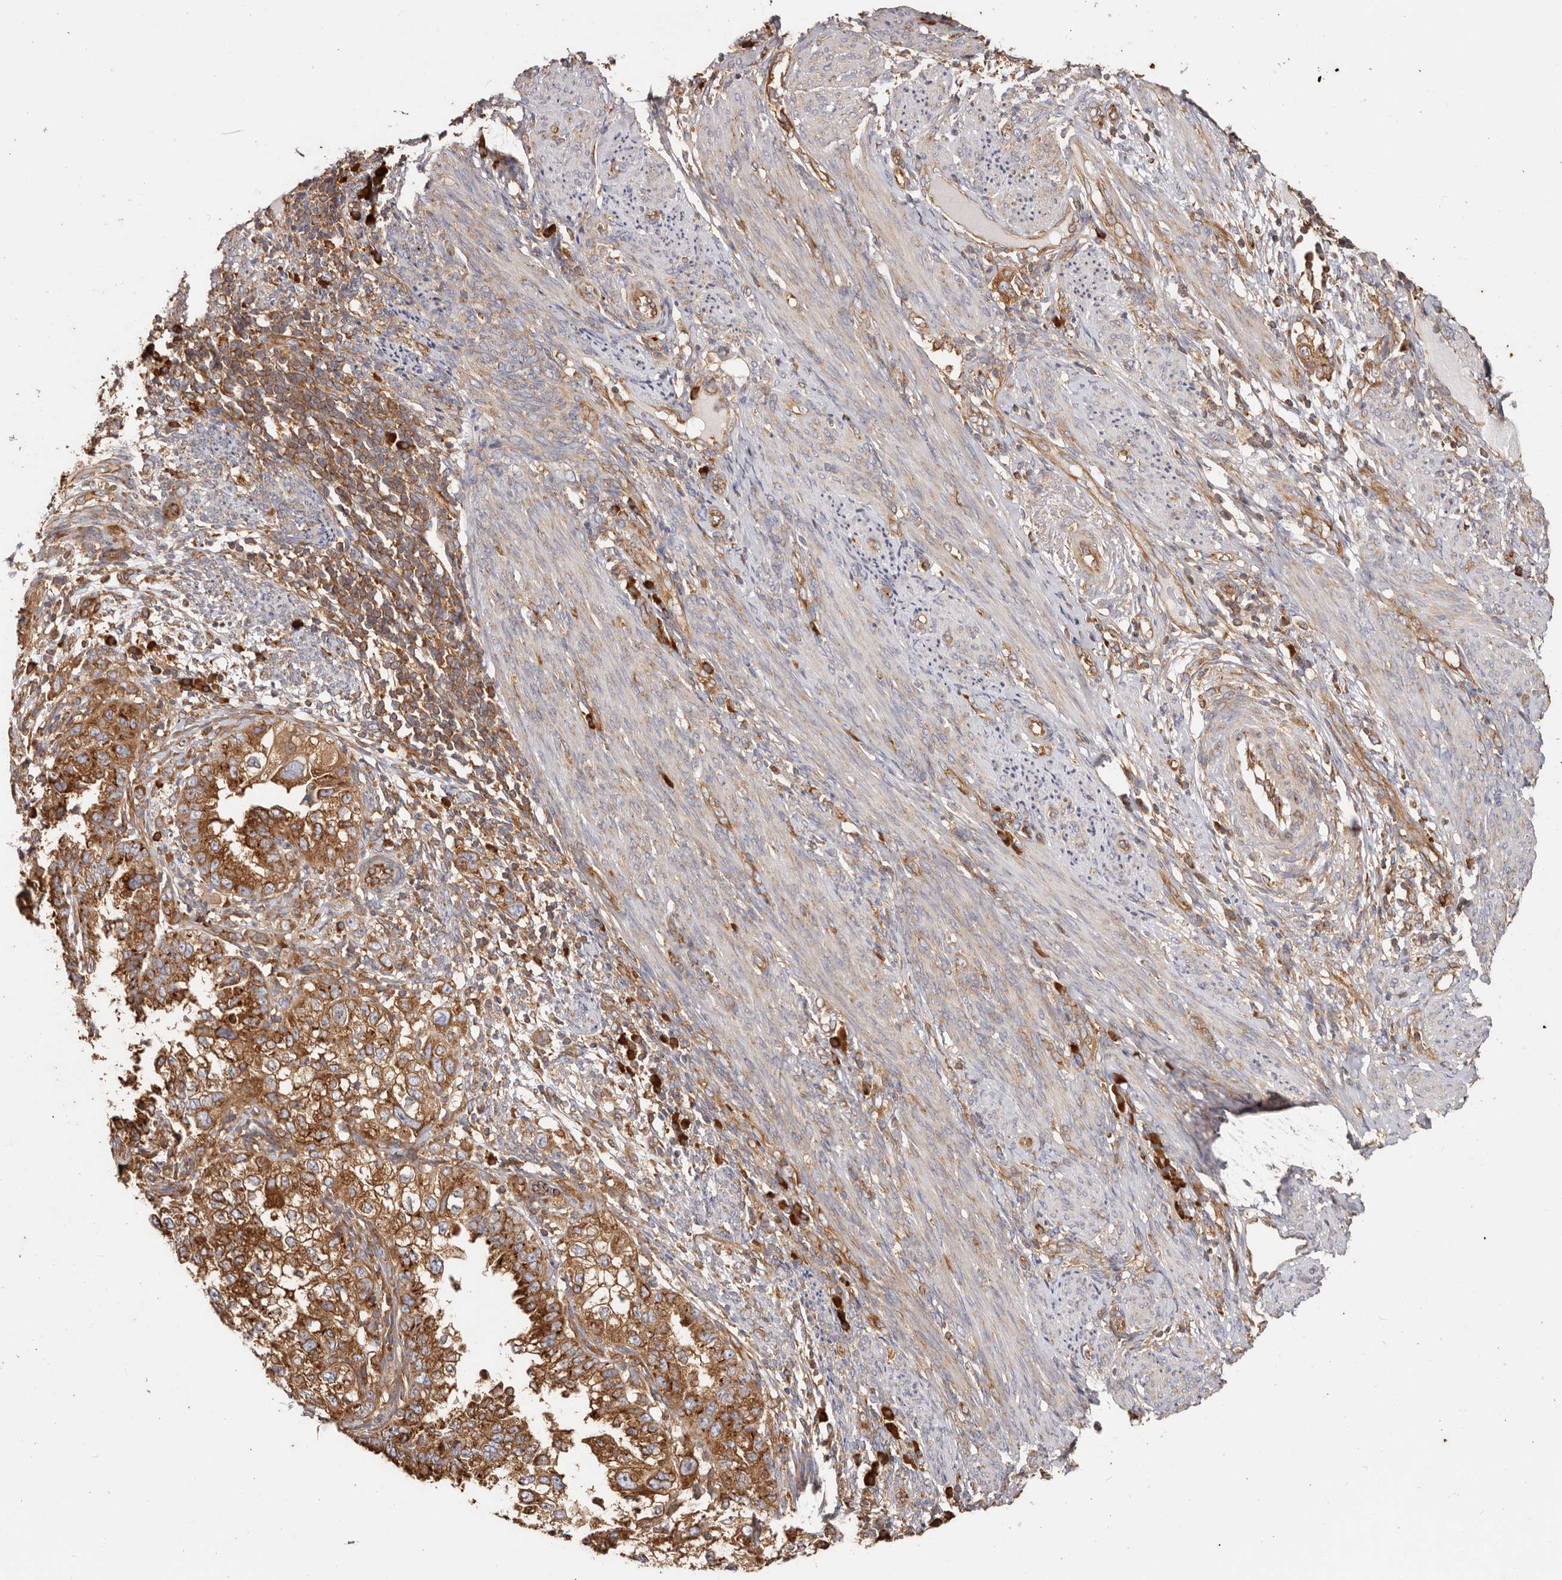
{"staining": {"intensity": "strong", "quantity": ">75%", "location": "cytoplasmic/membranous"}, "tissue": "endometrial cancer", "cell_type": "Tumor cells", "image_type": "cancer", "snomed": [{"axis": "morphology", "description": "Adenocarcinoma, NOS"}, {"axis": "topography", "description": "Endometrium"}], "caption": "Endometrial cancer (adenocarcinoma) tissue reveals strong cytoplasmic/membranous expression in about >75% of tumor cells, visualized by immunohistochemistry.", "gene": "EPRS1", "patient": {"sex": "female", "age": 85}}